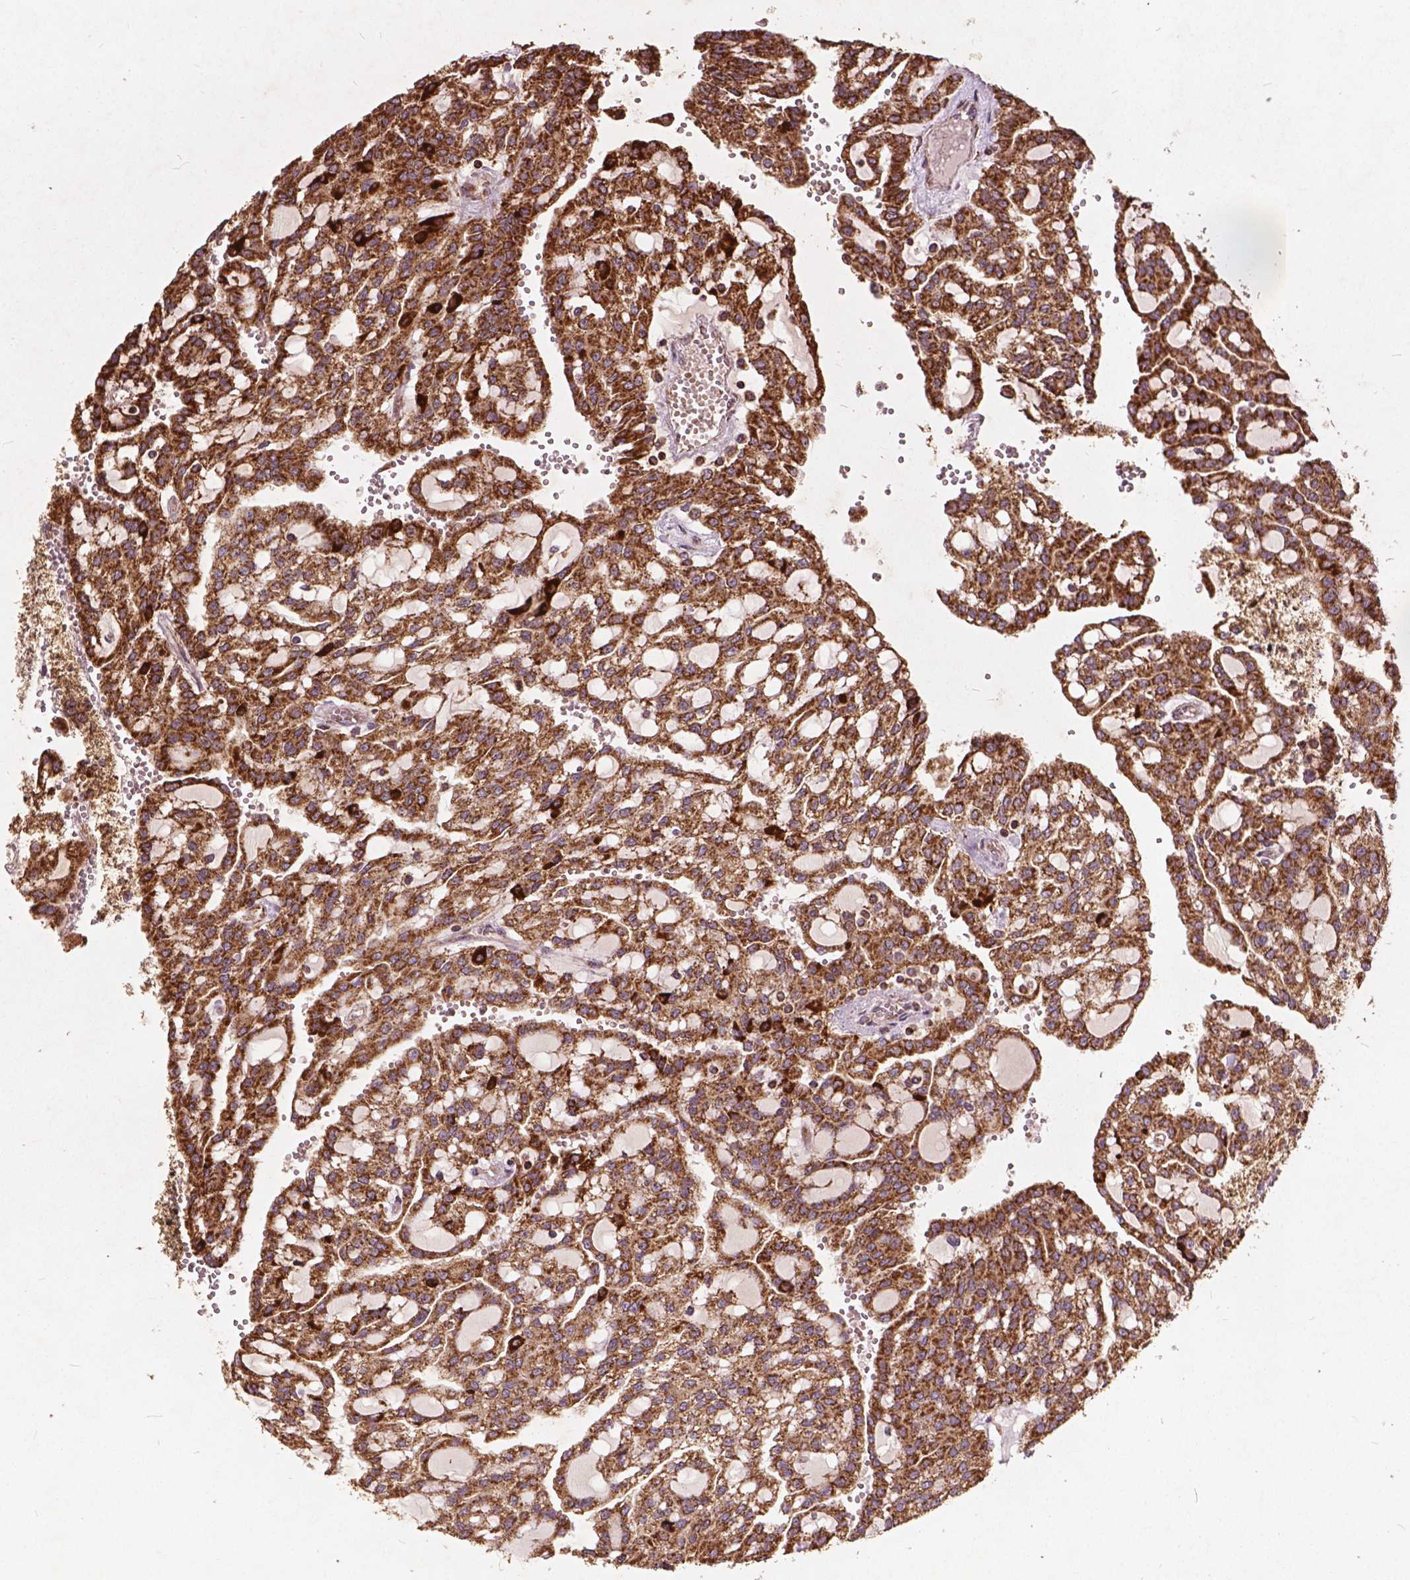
{"staining": {"intensity": "strong", "quantity": ">75%", "location": "cytoplasmic/membranous"}, "tissue": "renal cancer", "cell_type": "Tumor cells", "image_type": "cancer", "snomed": [{"axis": "morphology", "description": "Adenocarcinoma, NOS"}, {"axis": "topography", "description": "Kidney"}], "caption": "Adenocarcinoma (renal) stained with a protein marker reveals strong staining in tumor cells.", "gene": "UBXN2A", "patient": {"sex": "male", "age": 63}}